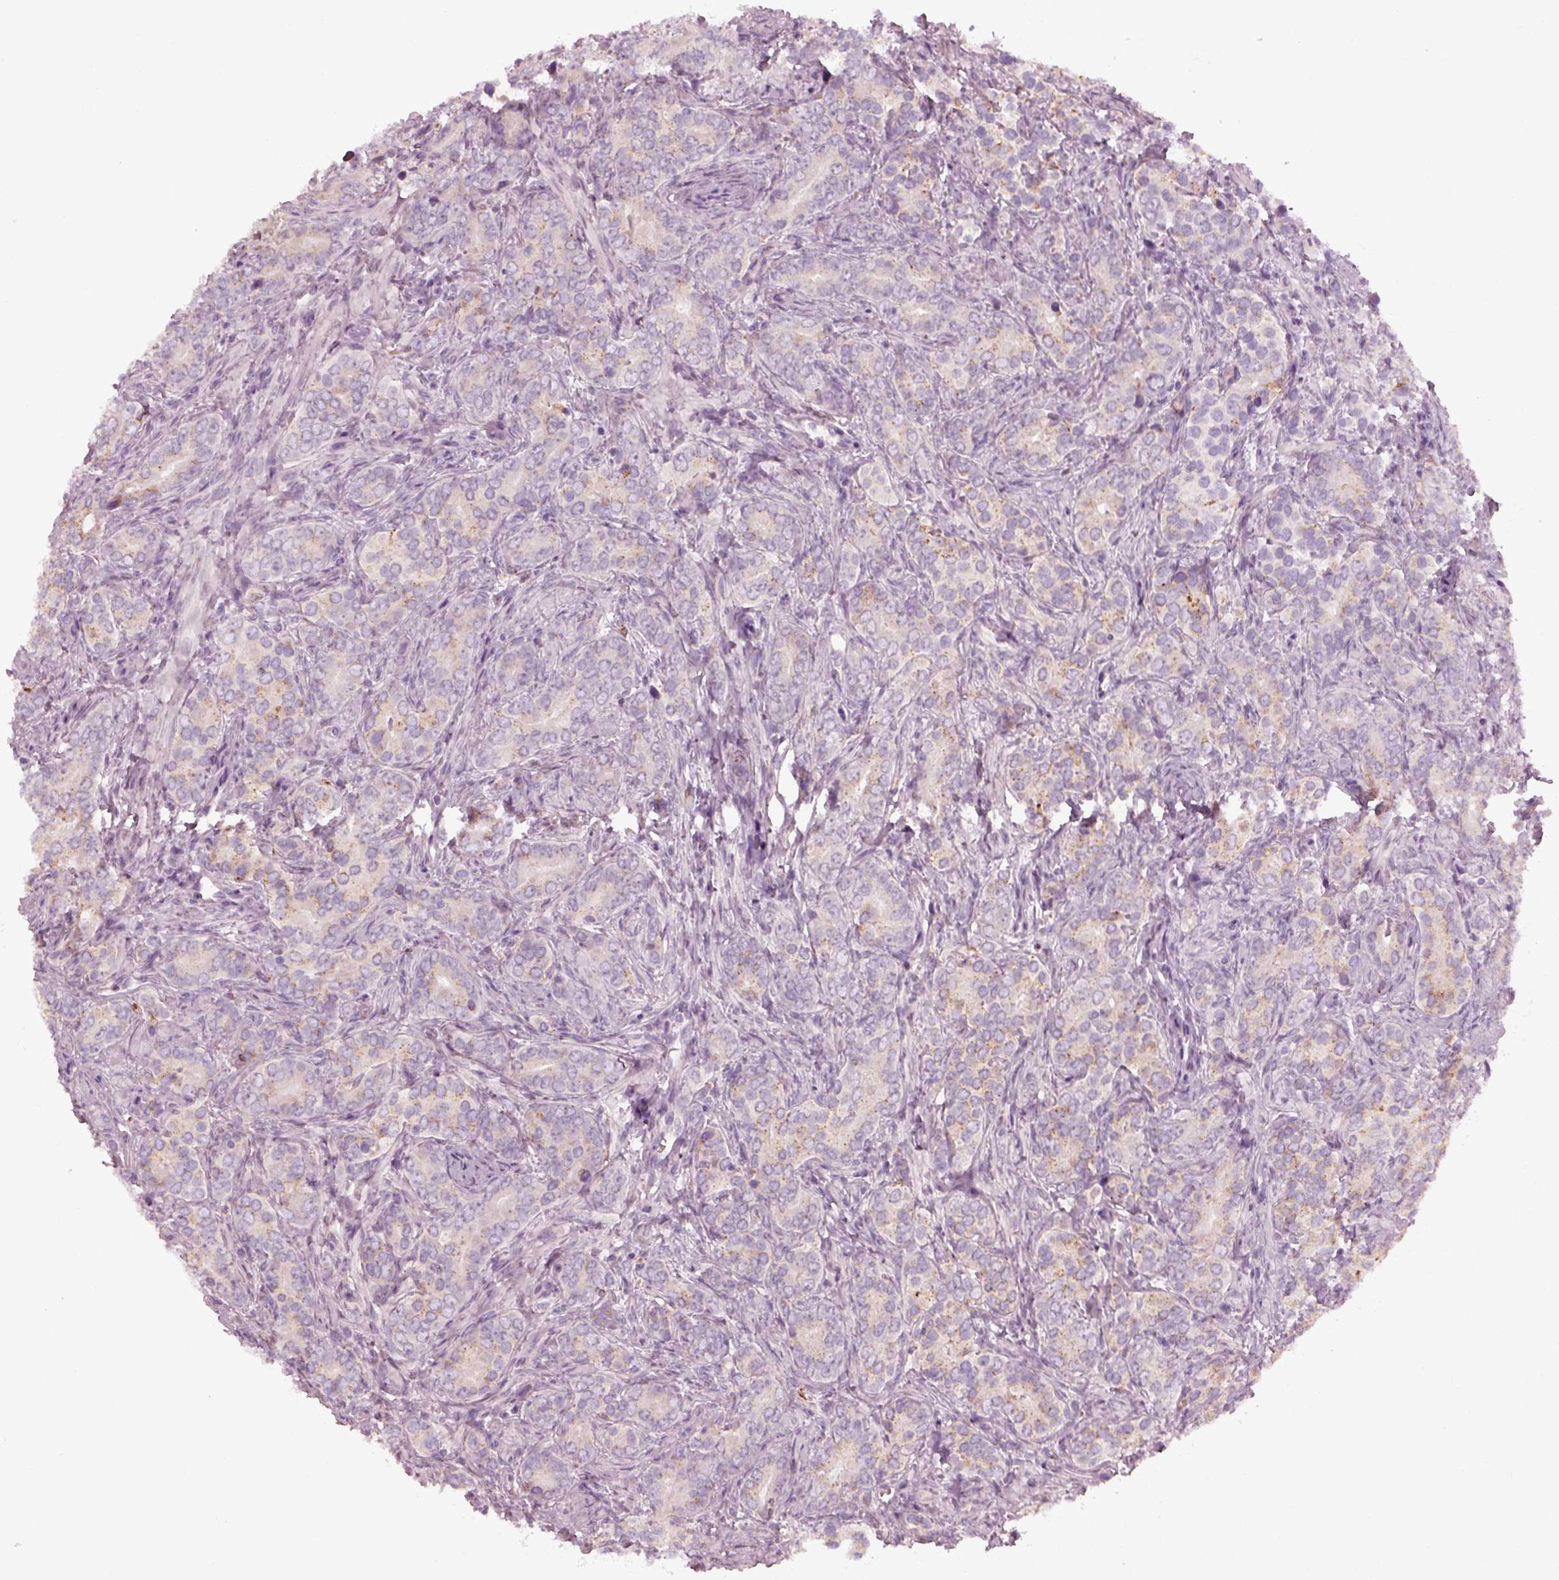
{"staining": {"intensity": "weak", "quantity": ">75%", "location": "cytoplasmic/membranous"}, "tissue": "prostate cancer", "cell_type": "Tumor cells", "image_type": "cancer", "snomed": [{"axis": "morphology", "description": "Adenocarcinoma, High grade"}, {"axis": "topography", "description": "Prostate"}], "caption": "DAB (3,3'-diaminobenzidine) immunohistochemical staining of human adenocarcinoma (high-grade) (prostate) shows weak cytoplasmic/membranous protein expression in about >75% of tumor cells.", "gene": "TMEM231", "patient": {"sex": "male", "age": 84}}